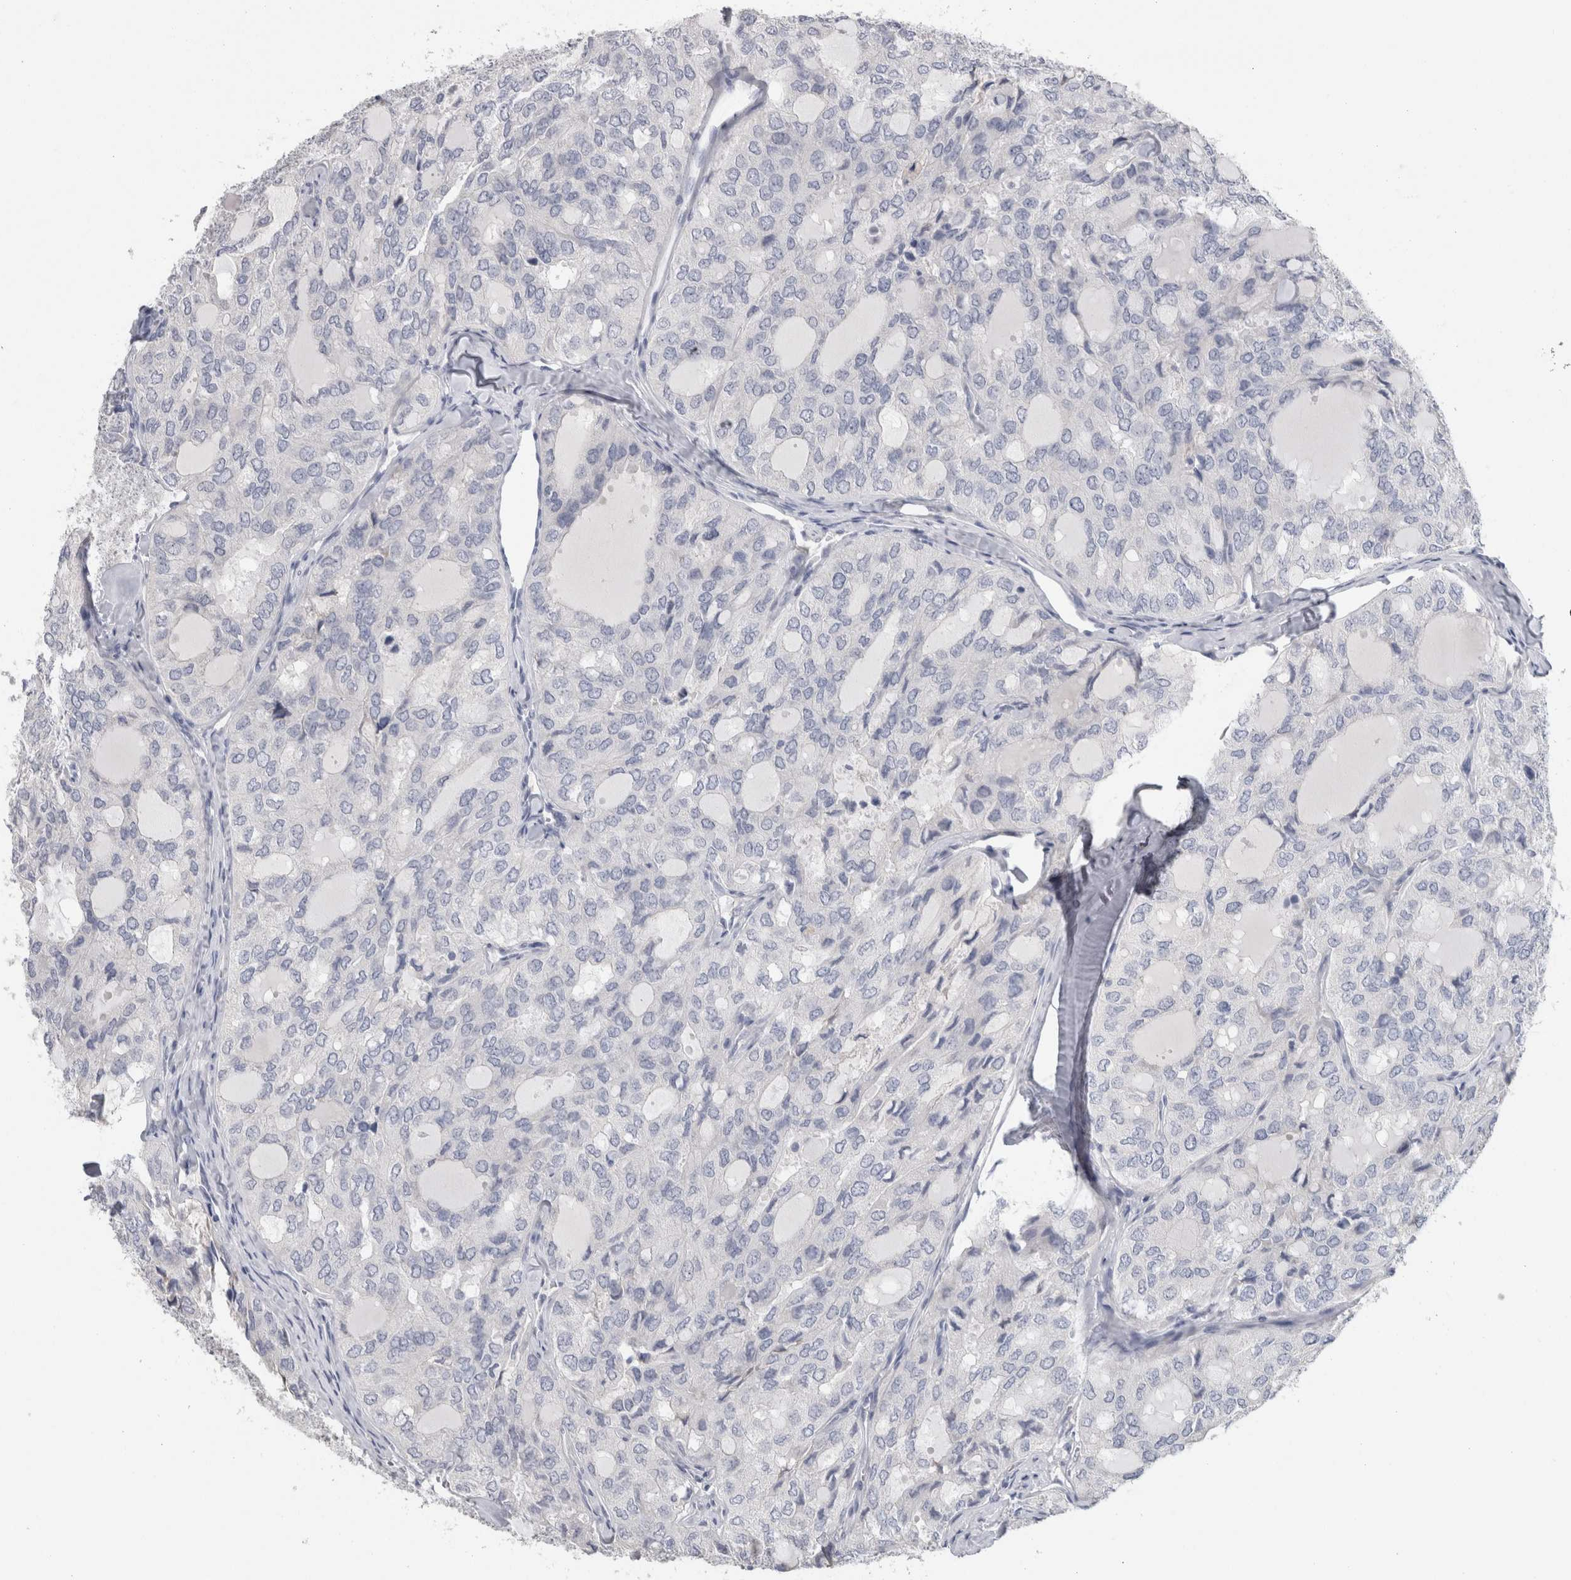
{"staining": {"intensity": "negative", "quantity": "none", "location": "none"}, "tissue": "thyroid cancer", "cell_type": "Tumor cells", "image_type": "cancer", "snomed": [{"axis": "morphology", "description": "Follicular adenoma carcinoma, NOS"}, {"axis": "topography", "description": "Thyroid gland"}], "caption": "Tumor cells show no significant expression in thyroid cancer (follicular adenoma carcinoma). (DAB (3,3'-diaminobenzidine) immunohistochemistry (IHC) with hematoxylin counter stain).", "gene": "NEFM", "patient": {"sex": "male", "age": 75}}